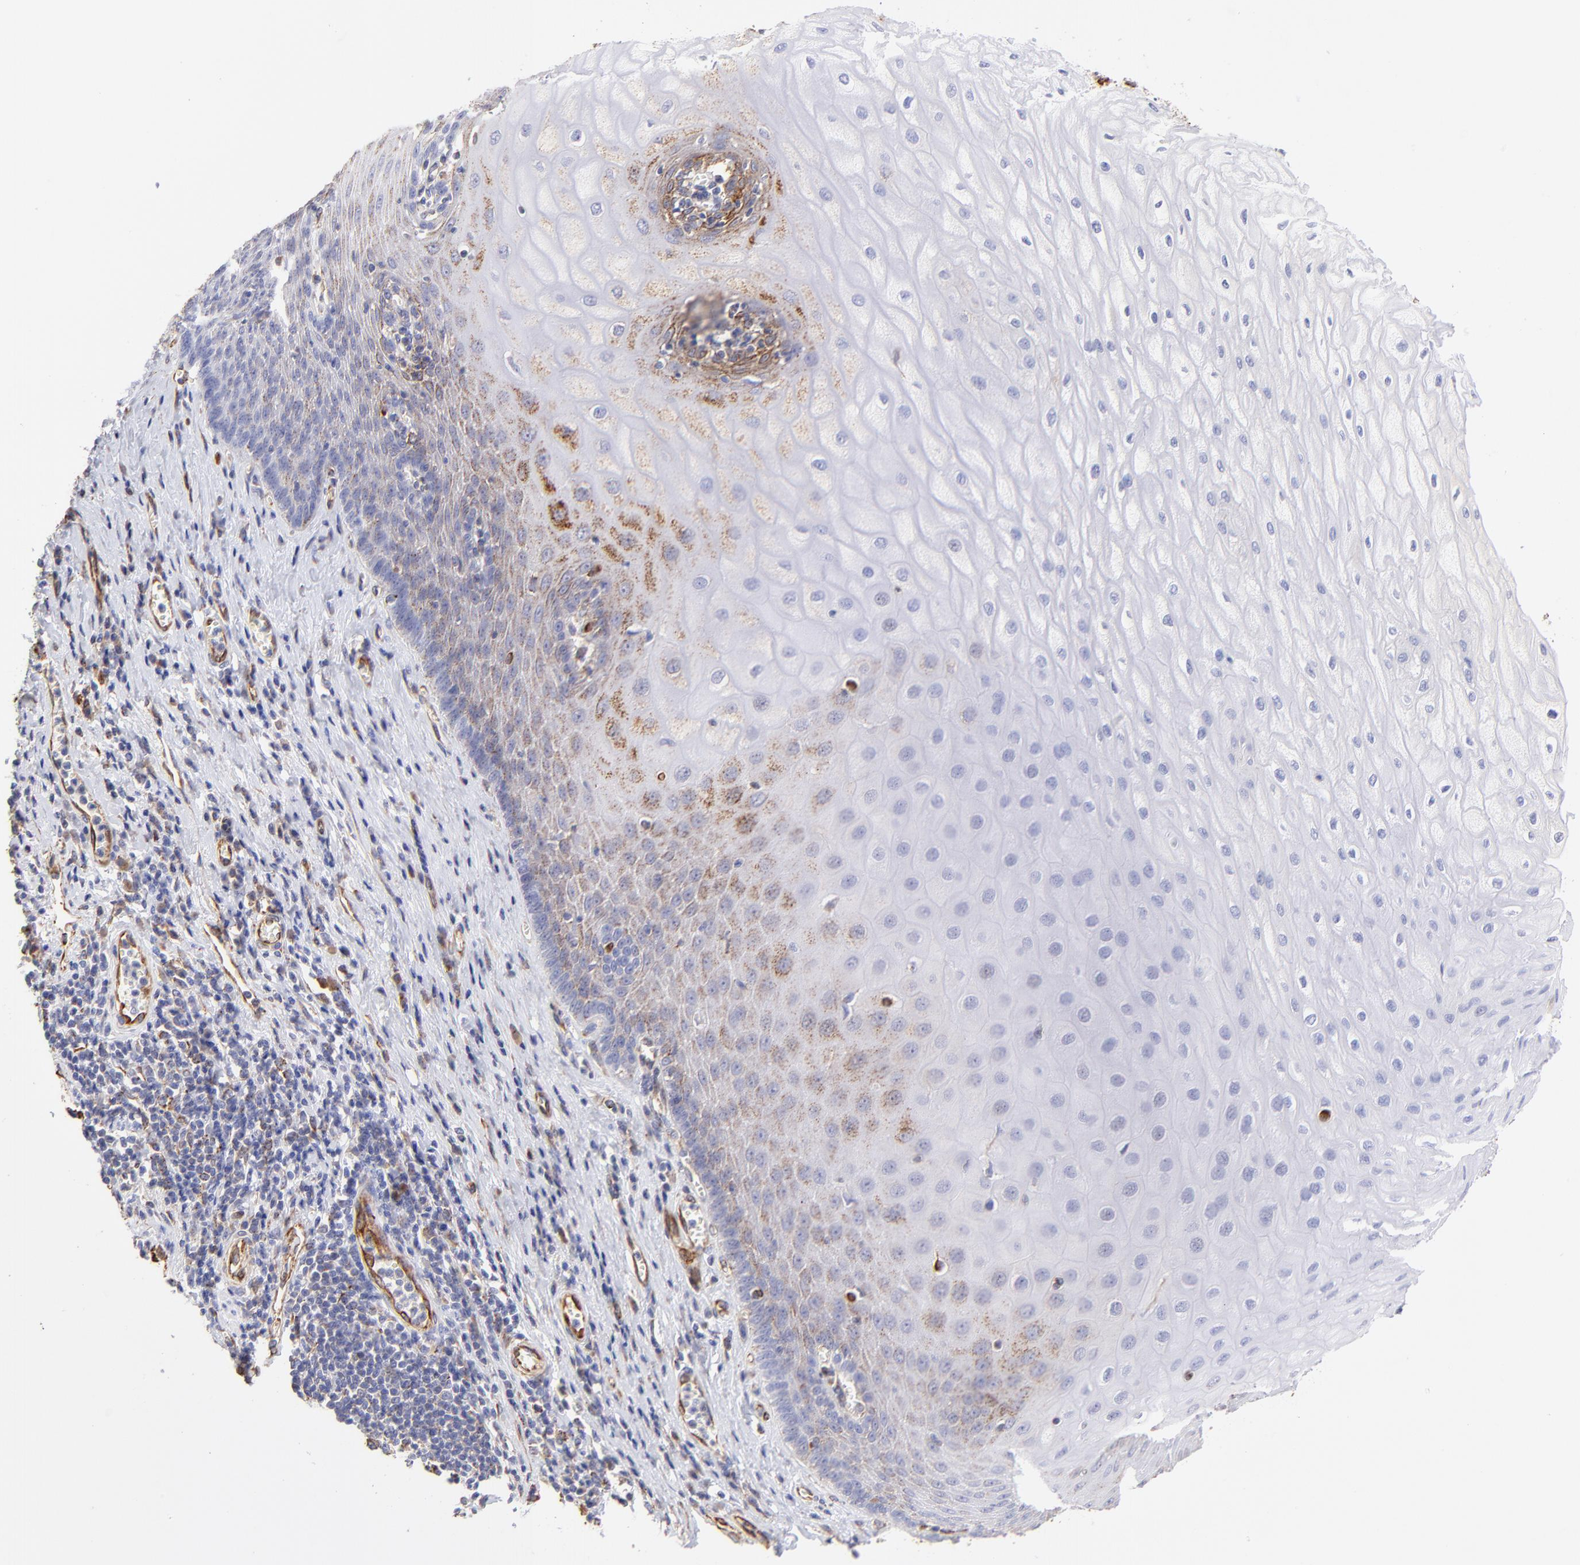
{"staining": {"intensity": "weak", "quantity": "25%-75%", "location": "cytoplasmic/membranous"}, "tissue": "esophagus", "cell_type": "Squamous epithelial cells", "image_type": "normal", "snomed": [{"axis": "morphology", "description": "Normal tissue, NOS"}, {"axis": "morphology", "description": "Squamous cell carcinoma, NOS"}, {"axis": "topography", "description": "Esophagus"}], "caption": "Protein positivity by immunohistochemistry displays weak cytoplasmic/membranous staining in about 25%-75% of squamous epithelial cells in normal esophagus.", "gene": "COX8C", "patient": {"sex": "male", "age": 65}}